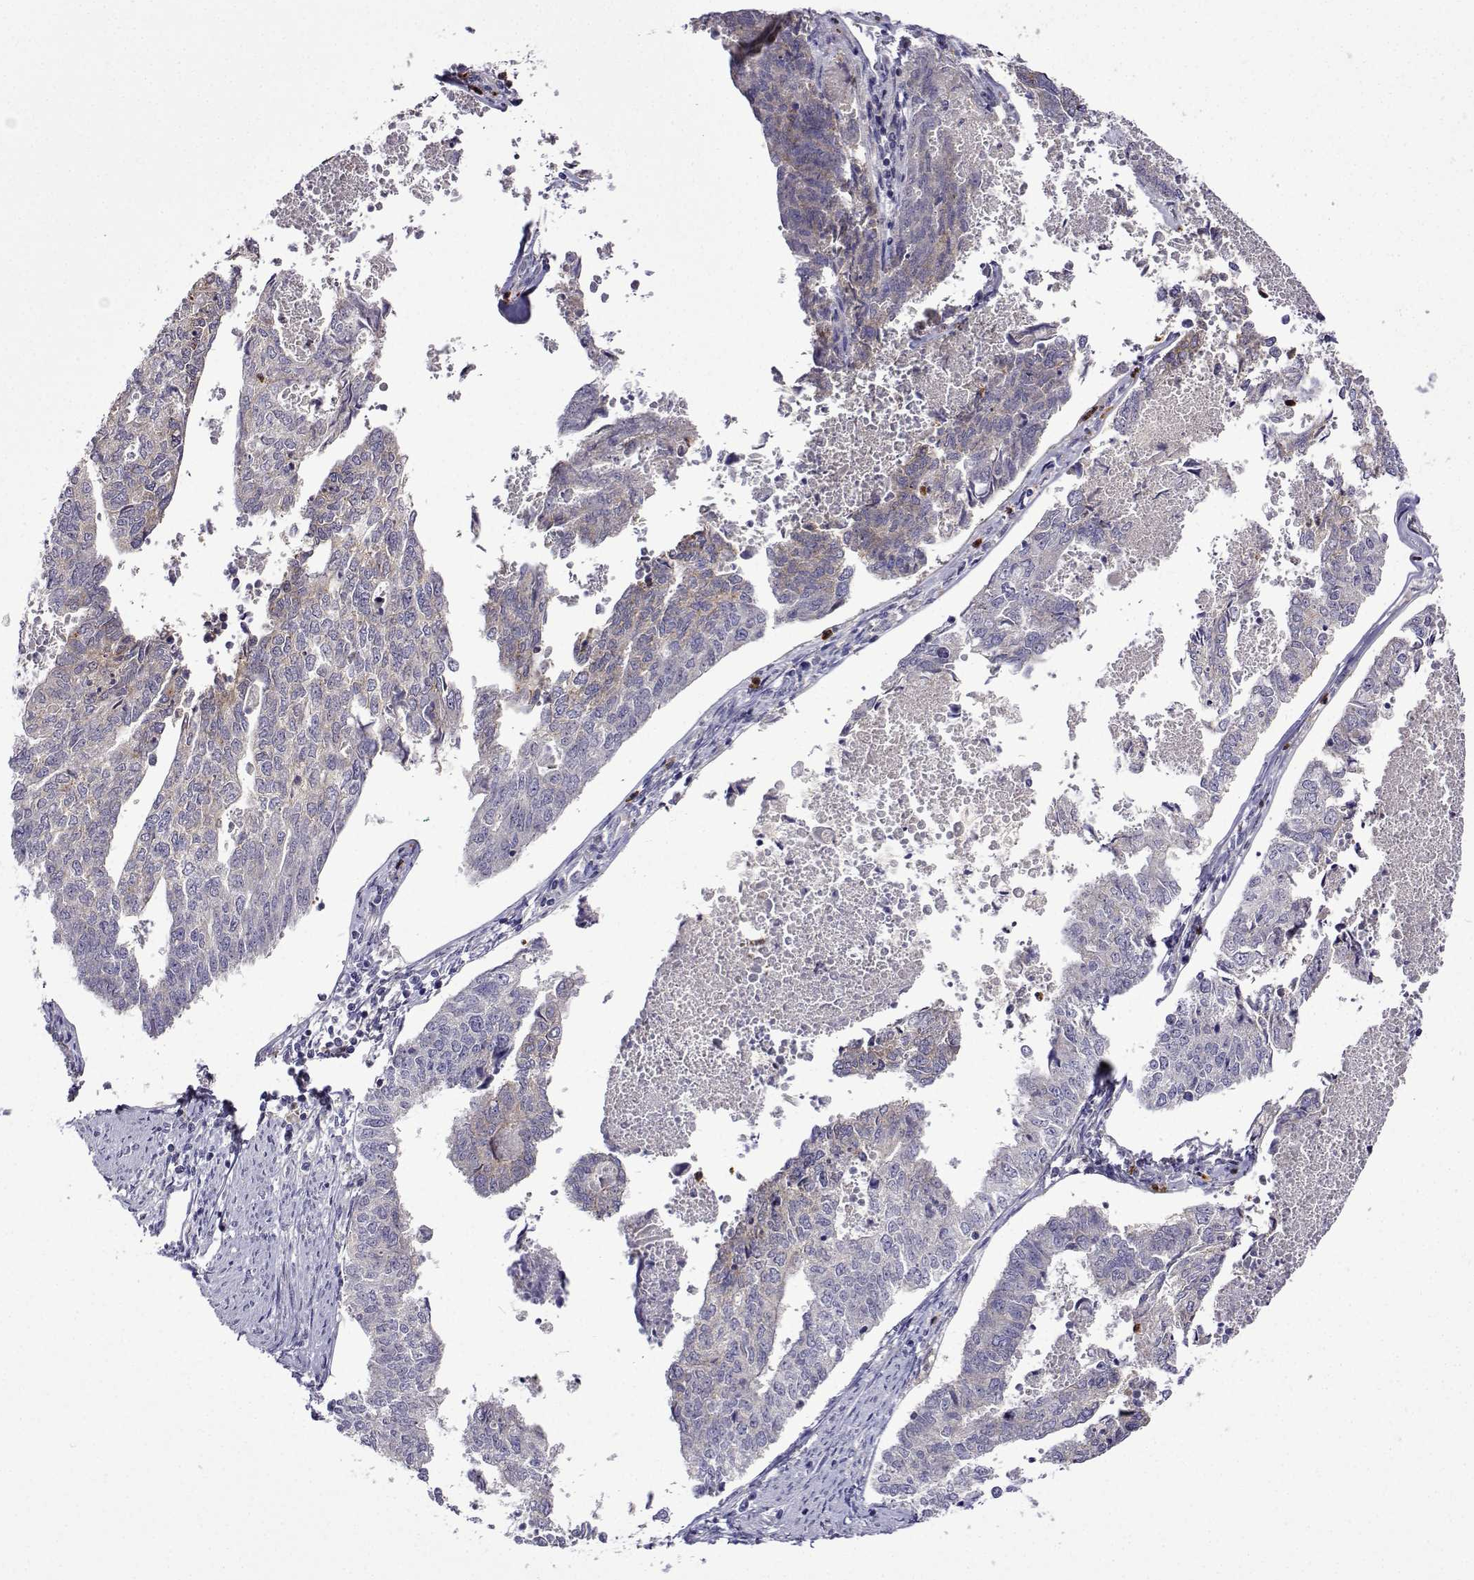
{"staining": {"intensity": "negative", "quantity": "none", "location": "none"}, "tissue": "endometrial cancer", "cell_type": "Tumor cells", "image_type": "cancer", "snomed": [{"axis": "morphology", "description": "Adenocarcinoma, NOS"}, {"axis": "topography", "description": "Endometrium"}], "caption": "Human endometrial cancer stained for a protein using immunohistochemistry displays no expression in tumor cells.", "gene": "SULT2A1", "patient": {"sex": "female", "age": 73}}